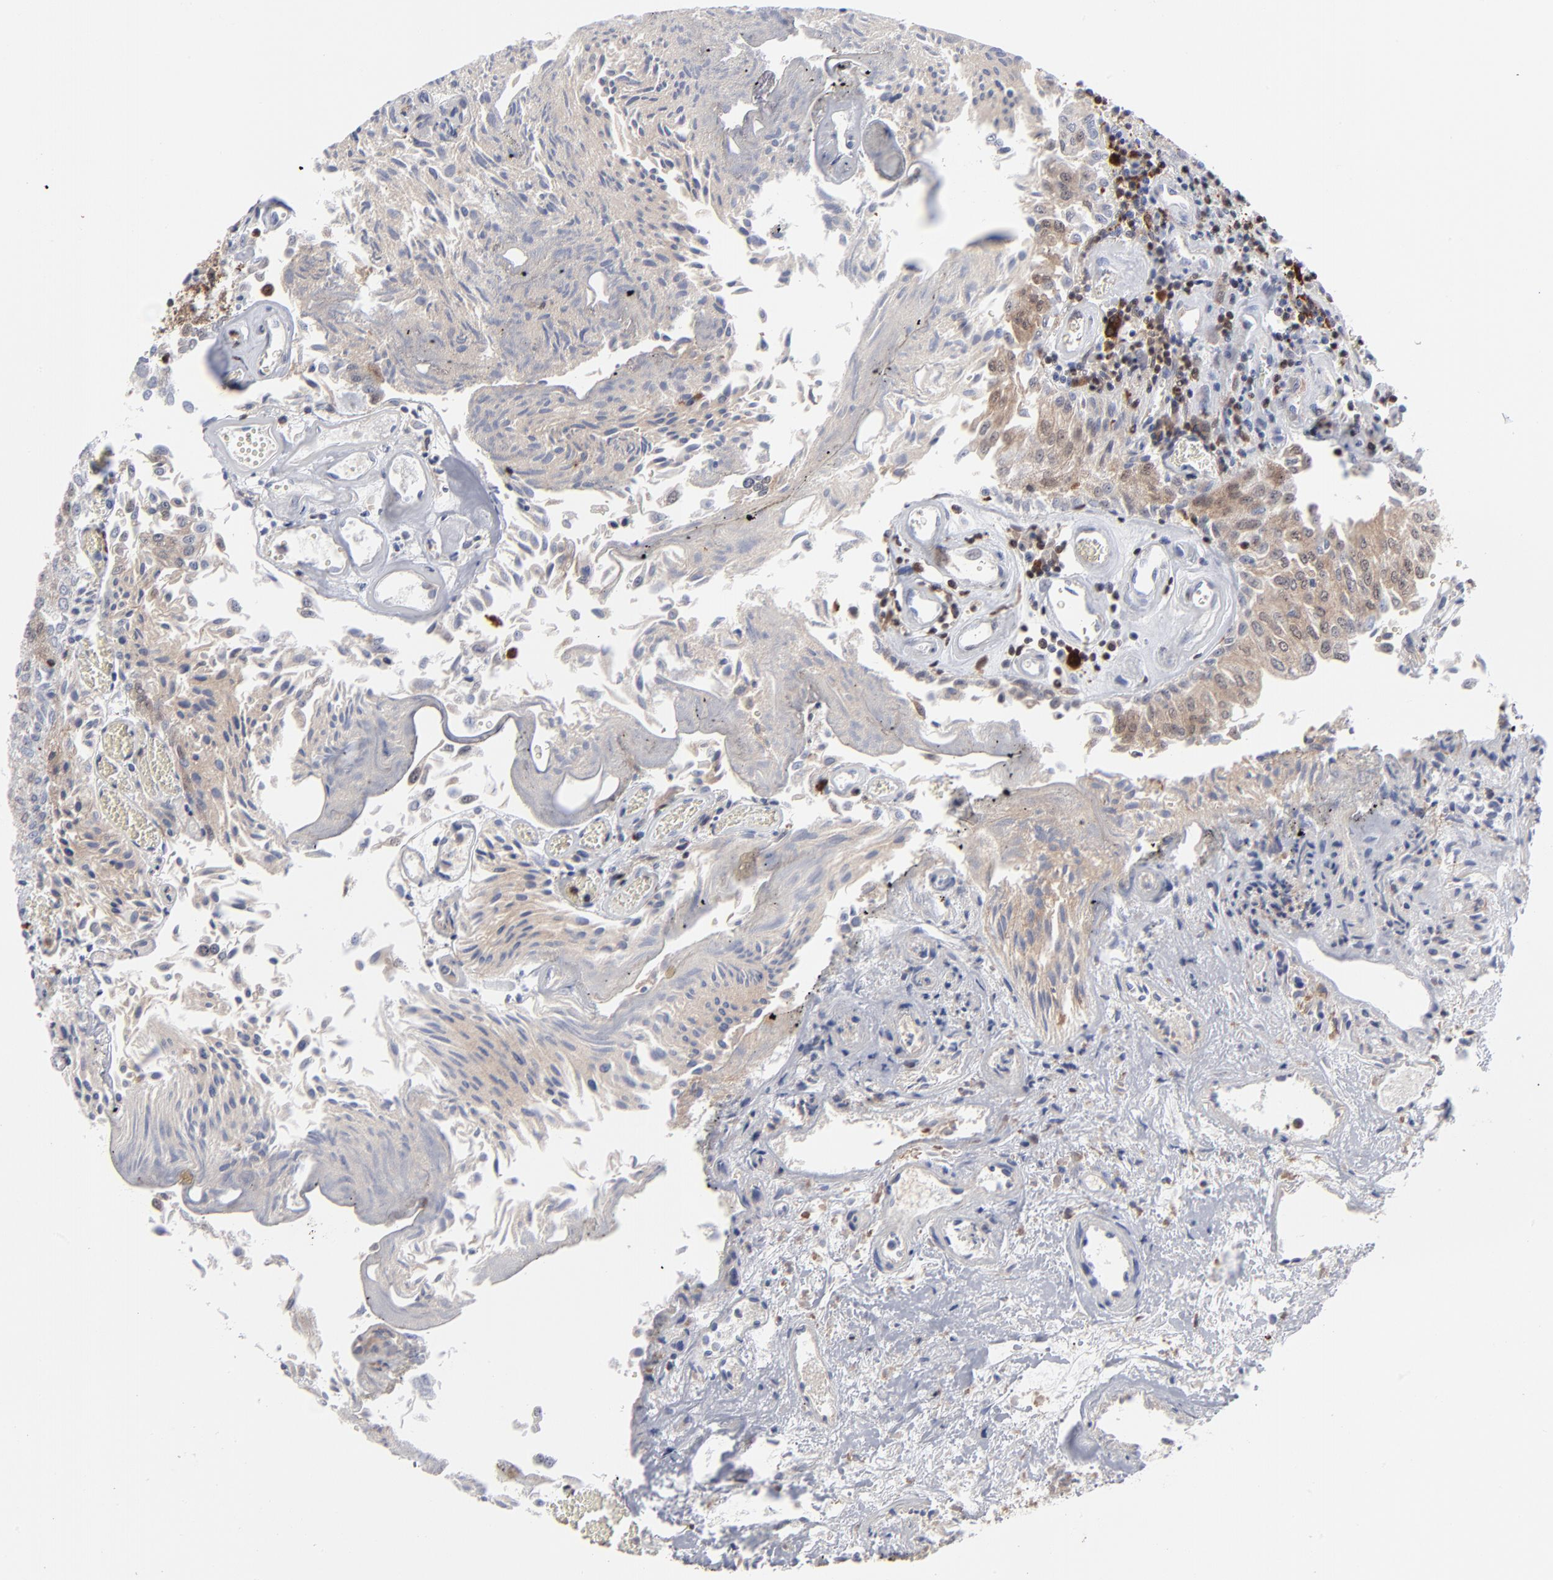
{"staining": {"intensity": "weak", "quantity": ">75%", "location": "cytoplasmic/membranous"}, "tissue": "urothelial cancer", "cell_type": "Tumor cells", "image_type": "cancer", "snomed": [{"axis": "morphology", "description": "Urothelial carcinoma, Low grade"}, {"axis": "topography", "description": "Urinary bladder"}], "caption": "High-power microscopy captured an immunohistochemistry (IHC) image of urothelial carcinoma (low-grade), revealing weak cytoplasmic/membranous positivity in about >75% of tumor cells.", "gene": "MAP2K1", "patient": {"sex": "male", "age": 86}}